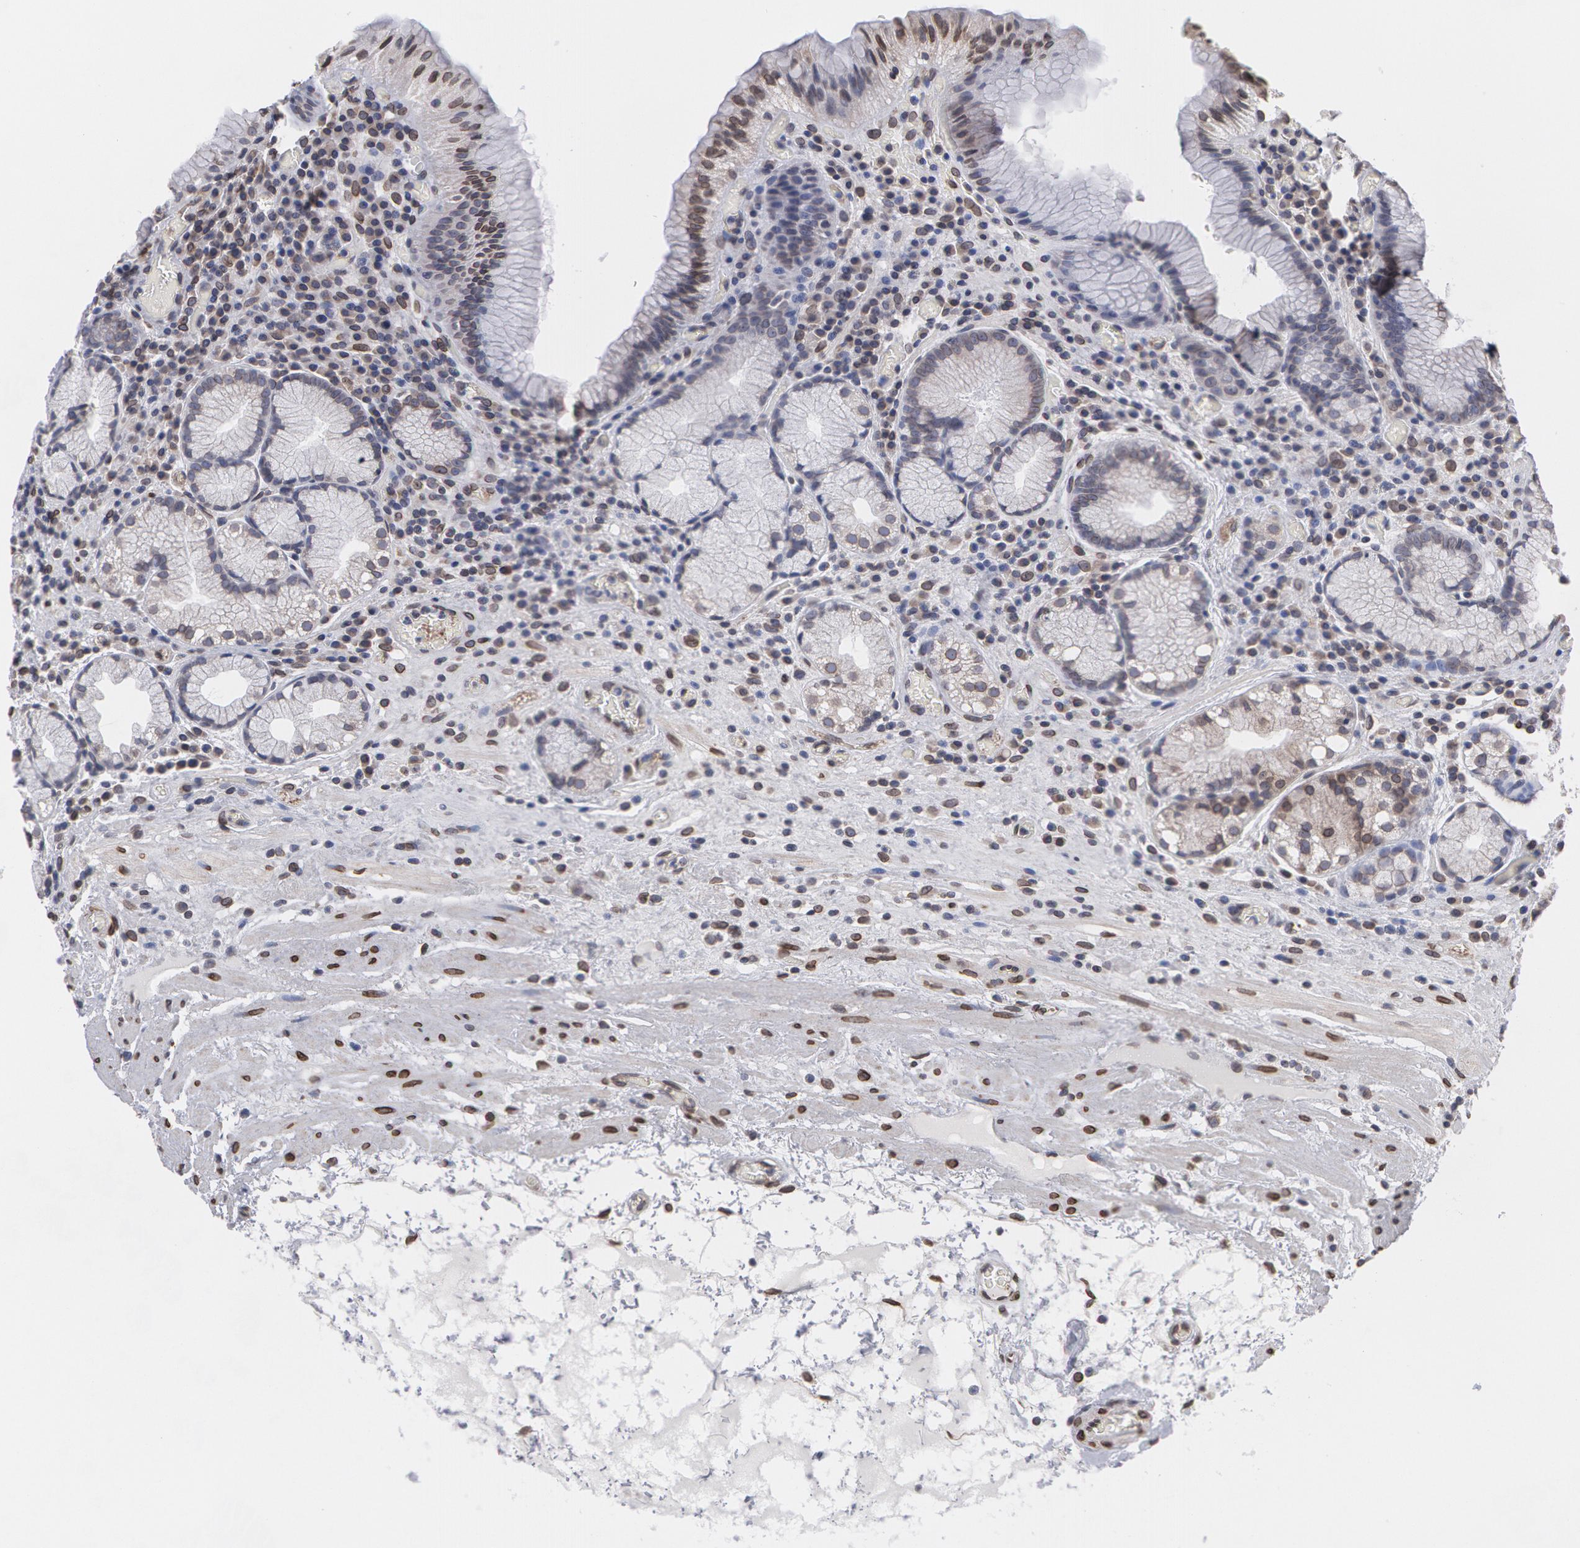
{"staining": {"intensity": "moderate", "quantity": "25%-75%", "location": "nuclear"}, "tissue": "stomach", "cell_type": "Glandular cells", "image_type": "normal", "snomed": [{"axis": "morphology", "description": "Normal tissue, NOS"}, {"axis": "topography", "description": "Stomach, lower"}, {"axis": "topography", "description": "Duodenum"}], "caption": "The histopathology image demonstrates immunohistochemical staining of unremarkable stomach. There is moderate nuclear expression is seen in approximately 25%-75% of glandular cells. (IHC, brightfield microscopy, high magnification).", "gene": "EMD", "patient": {"sex": "male", "age": 84}}